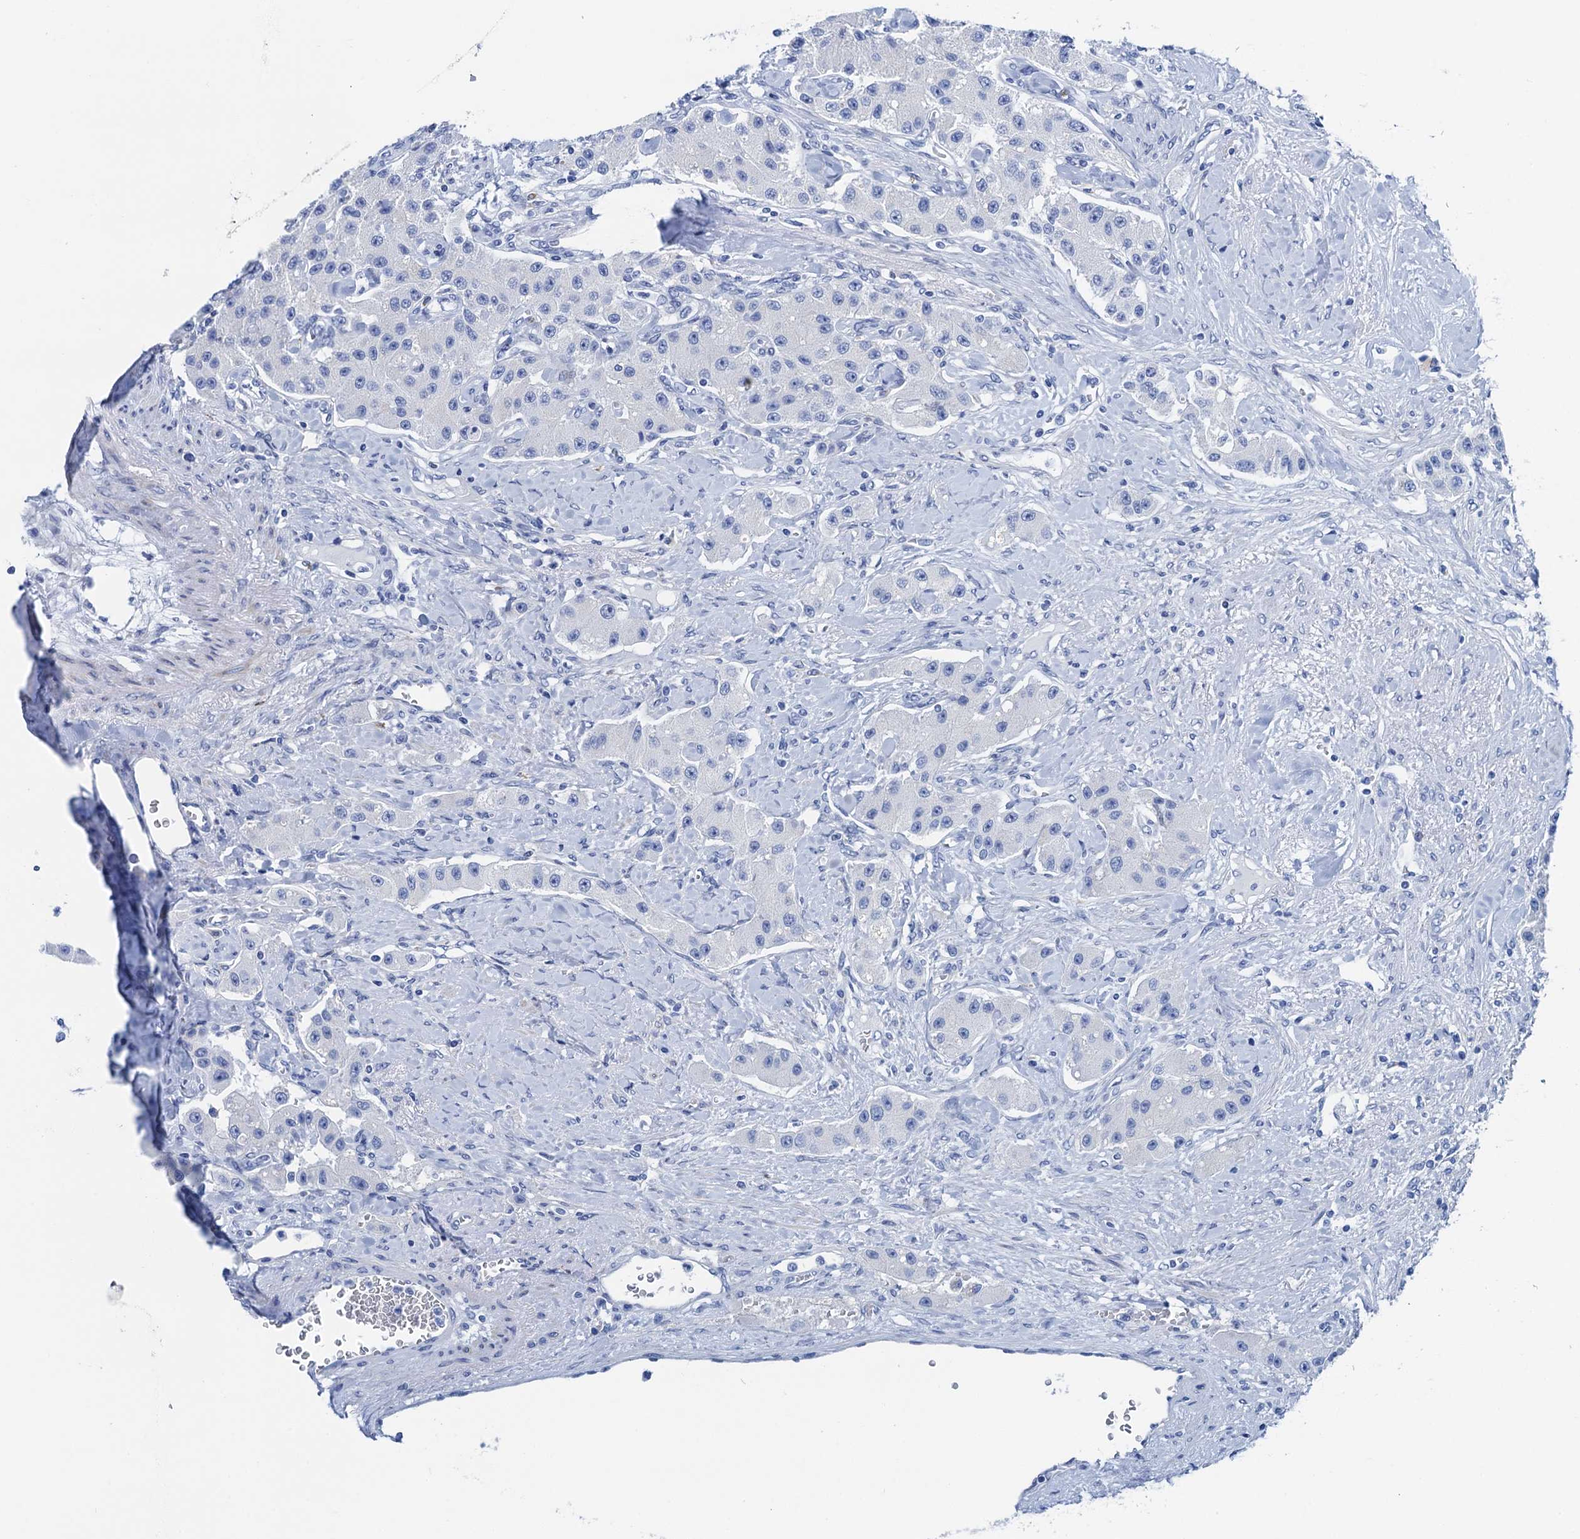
{"staining": {"intensity": "negative", "quantity": "none", "location": "none"}, "tissue": "carcinoid", "cell_type": "Tumor cells", "image_type": "cancer", "snomed": [{"axis": "morphology", "description": "Carcinoid, malignant, NOS"}, {"axis": "topography", "description": "Pancreas"}], "caption": "Immunohistochemical staining of human carcinoid displays no significant positivity in tumor cells.", "gene": "NLRP10", "patient": {"sex": "male", "age": 41}}